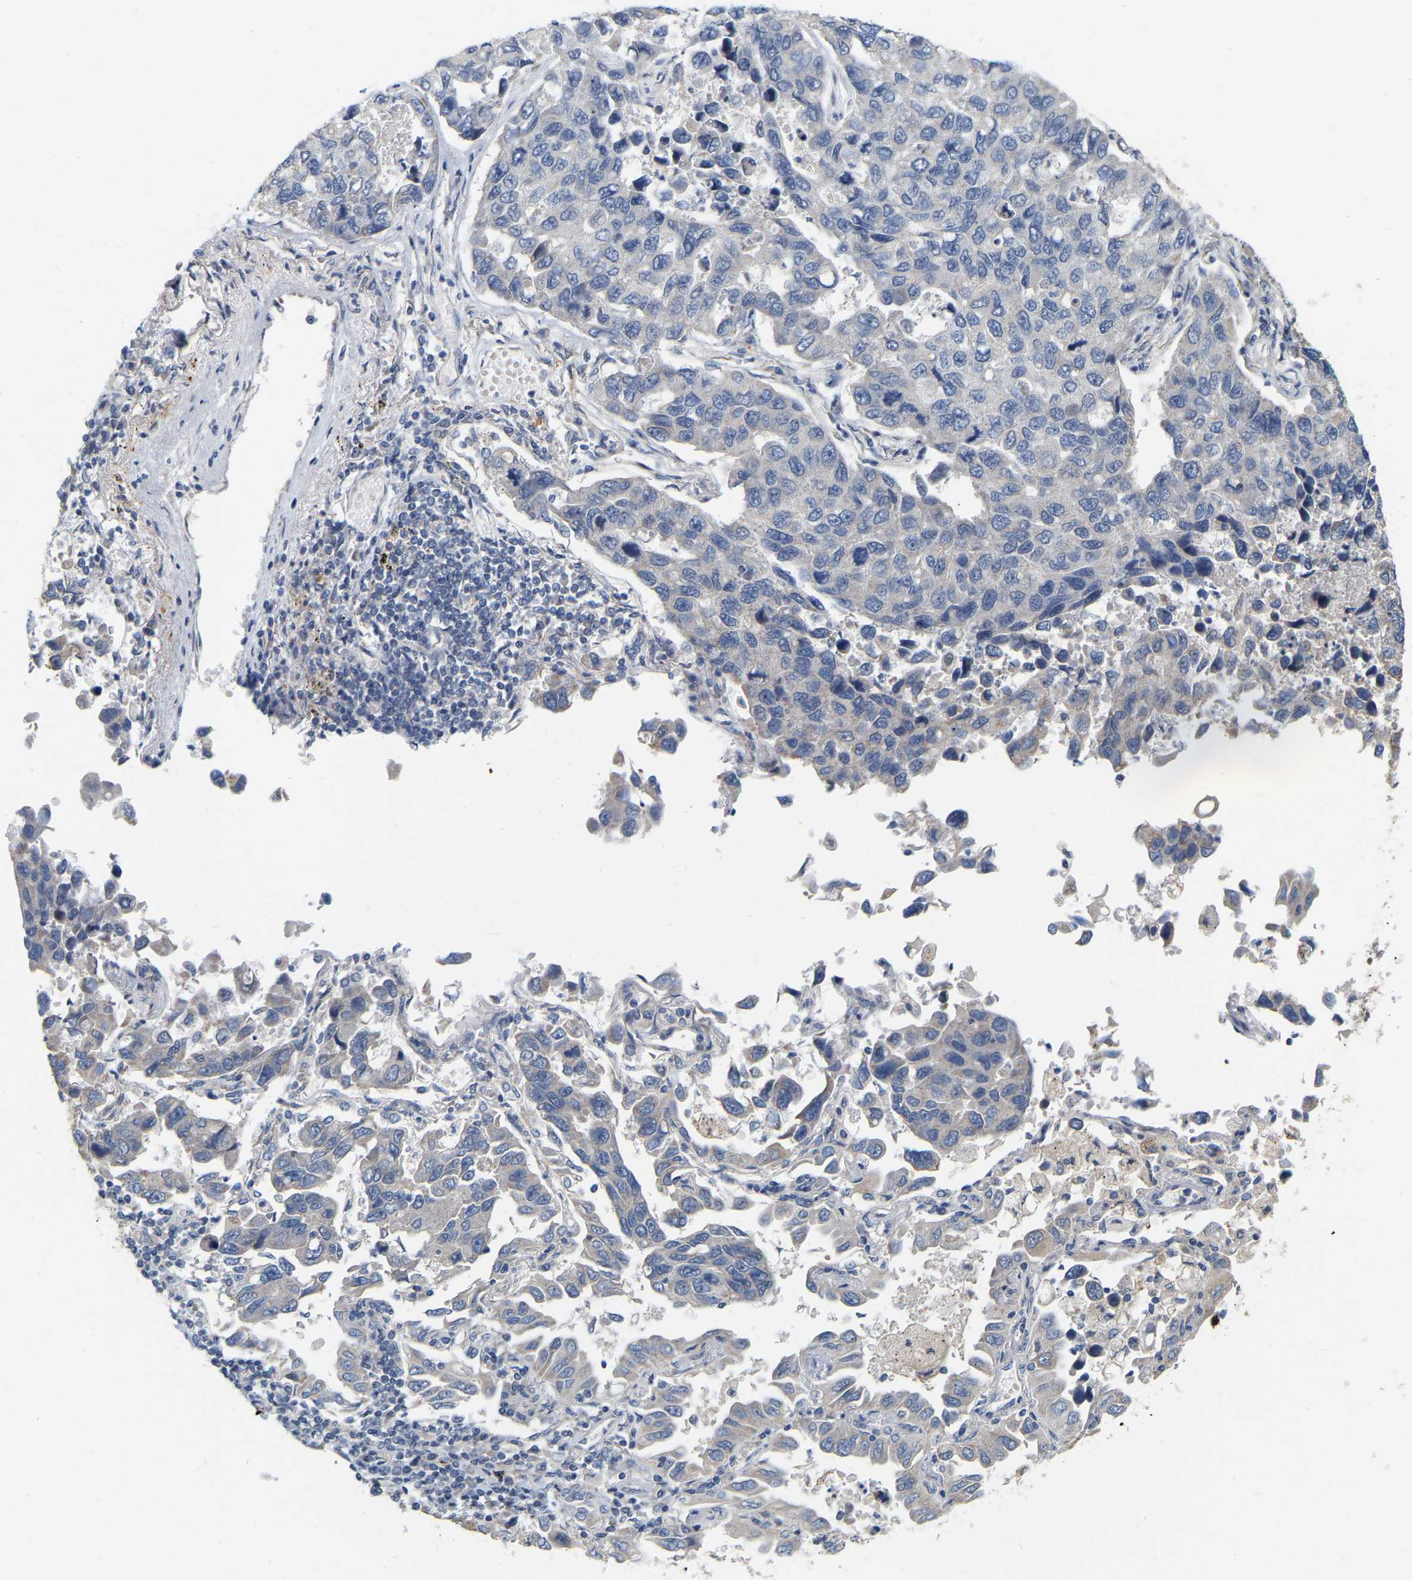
{"staining": {"intensity": "negative", "quantity": "none", "location": "none"}, "tissue": "lung cancer", "cell_type": "Tumor cells", "image_type": "cancer", "snomed": [{"axis": "morphology", "description": "Adenocarcinoma, NOS"}, {"axis": "topography", "description": "Lung"}], "caption": "High power microscopy histopathology image of an immunohistochemistry photomicrograph of lung cancer (adenocarcinoma), revealing no significant expression in tumor cells.", "gene": "SSH1", "patient": {"sex": "male", "age": 64}}